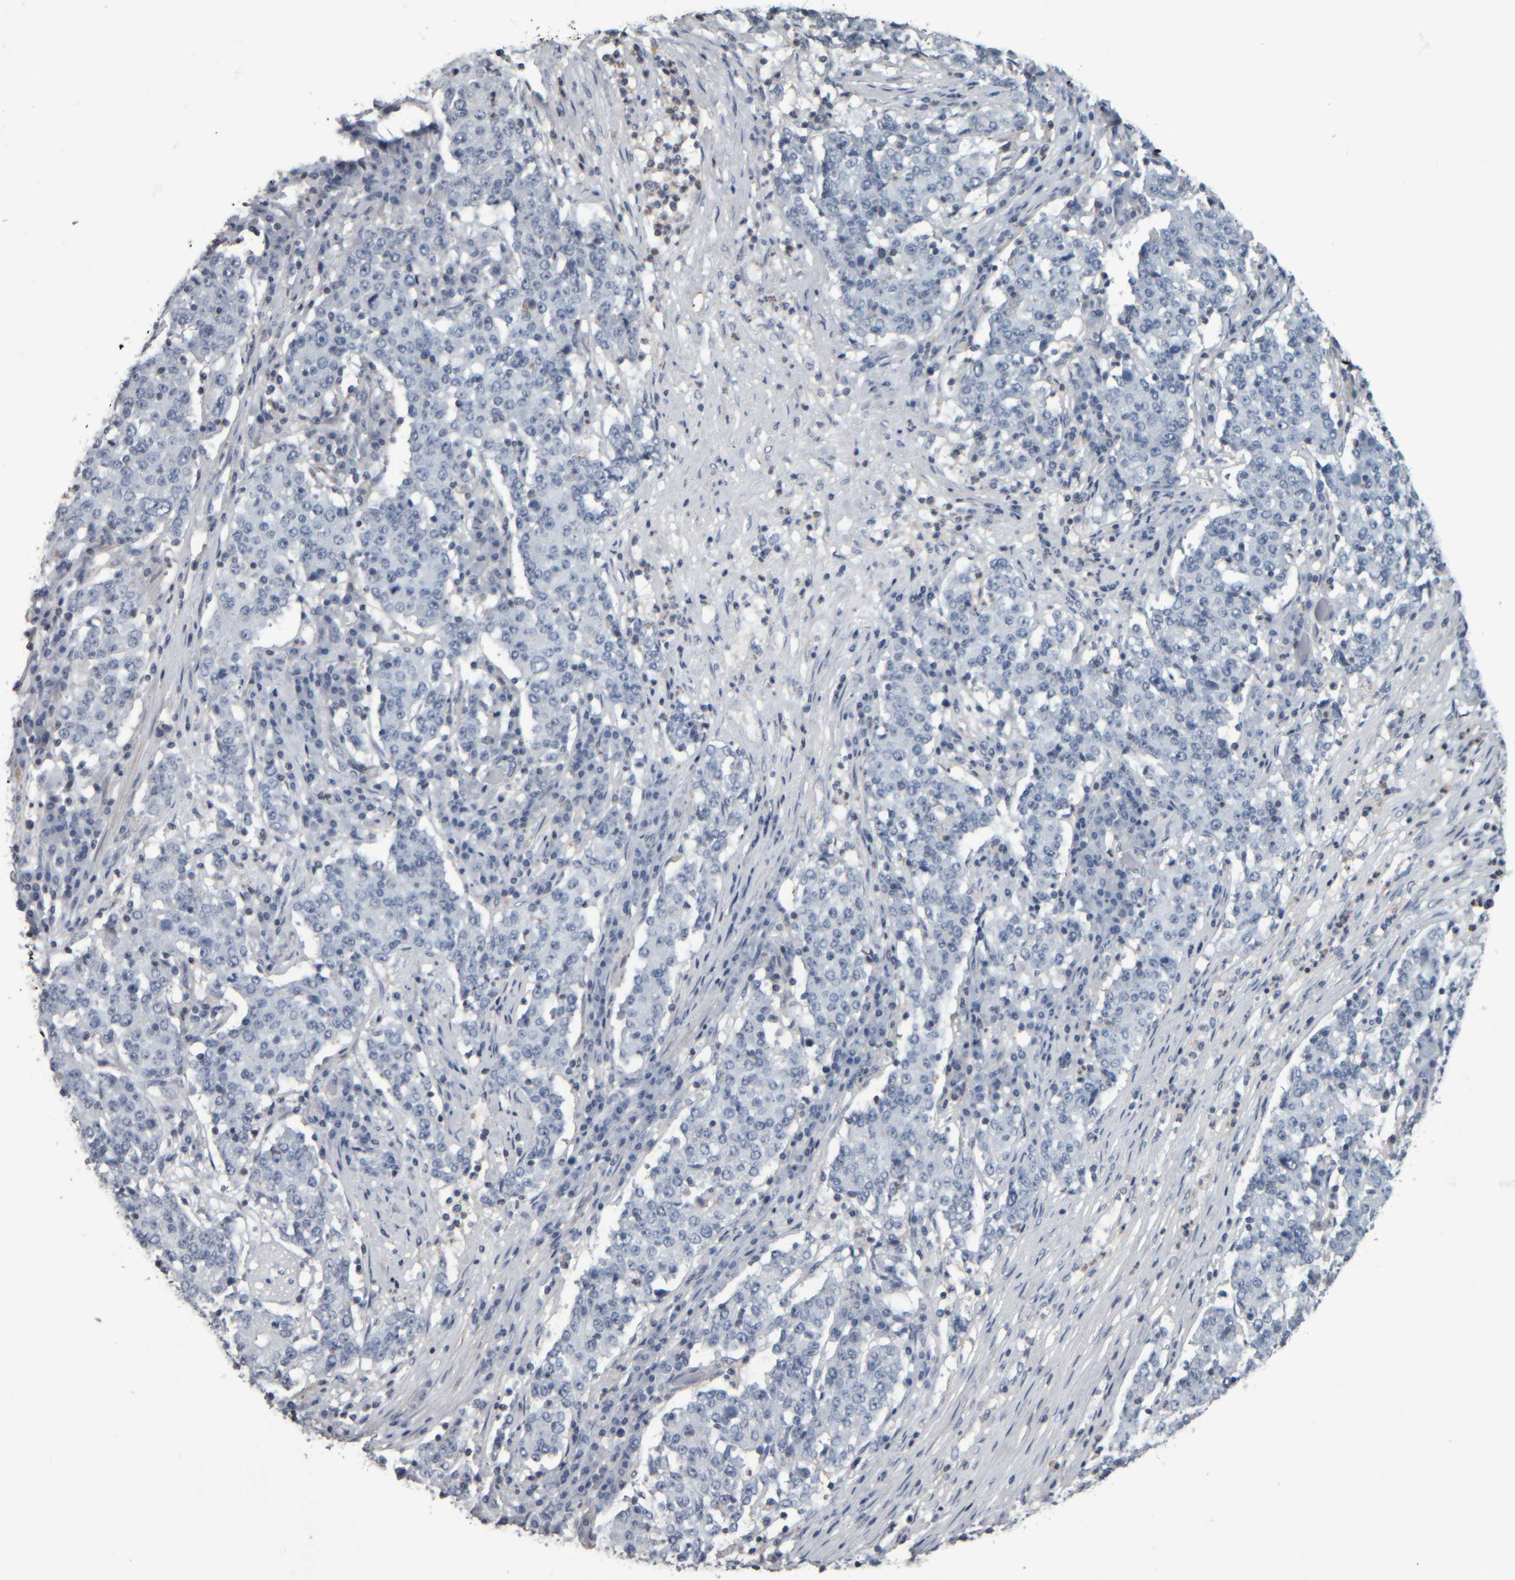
{"staining": {"intensity": "negative", "quantity": "none", "location": "none"}, "tissue": "stomach cancer", "cell_type": "Tumor cells", "image_type": "cancer", "snomed": [{"axis": "morphology", "description": "Adenocarcinoma, NOS"}, {"axis": "topography", "description": "Stomach"}], "caption": "This is a micrograph of IHC staining of adenocarcinoma (stomach), which shows no positivity in tumor cells.", "gene": "CAVIN4", "patient": {"sex": "male", "age": 59}}